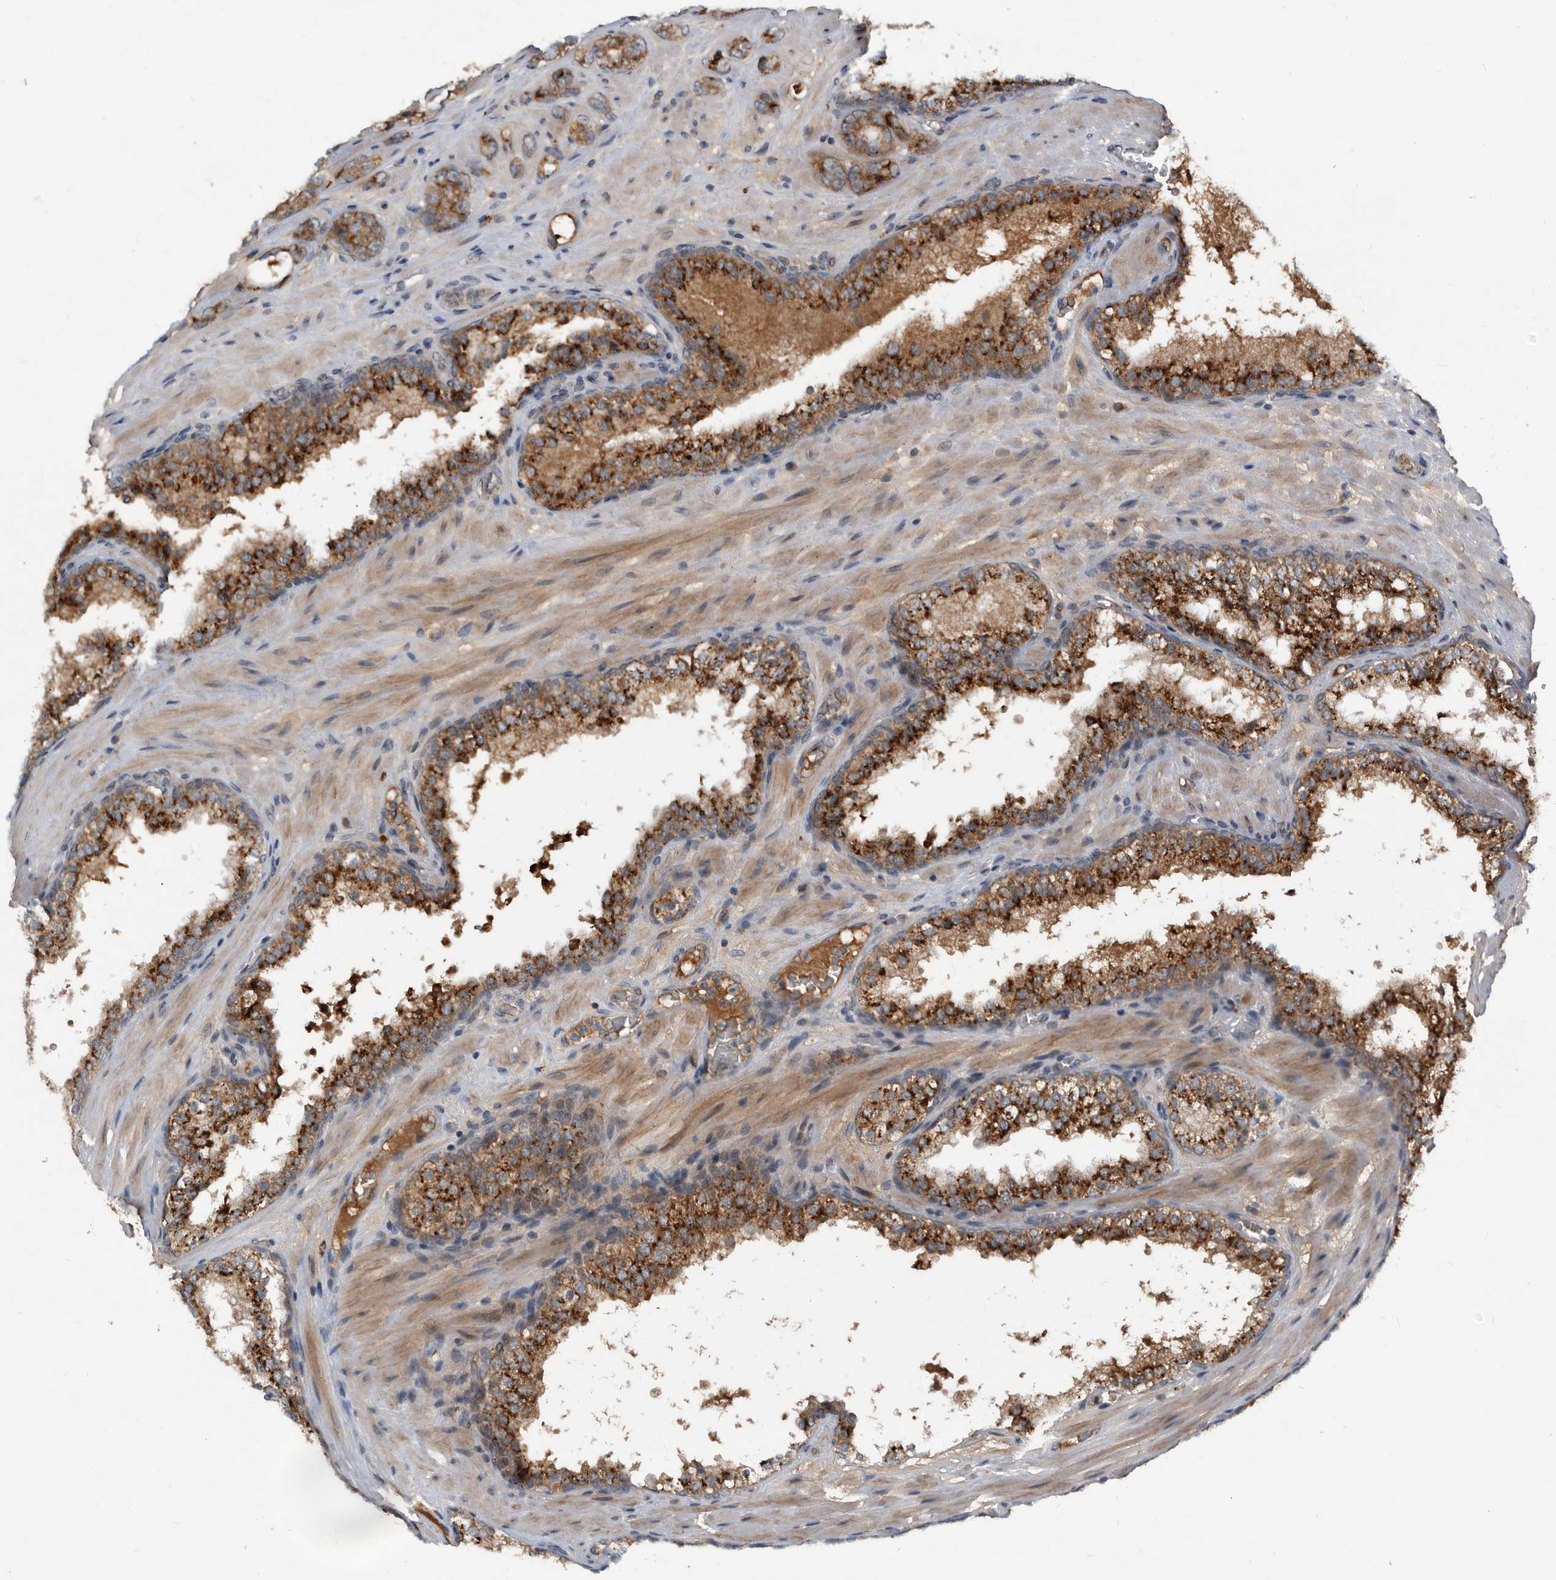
{"staining": {"intensity": "strong", "quantity": ">75%", "location": "cytoplasmic/membranous"}, "tissue": "prostate cancer", "cell_type": "Tumor cells", "image_type": "cancer", "snomed": [{"axis": "morphology", "description": "Adenocarcinoma, High grade"}, {"axis": "topography", "description": "Prostate"}], "caption": "Prostate cancer stained for a protein (brown) exhibits strong cytoplasmic/membranous positive staining in approximately >75% of tumor cells.", "gene": "PI15", "patient": {"sex": "male", "age": 56}}